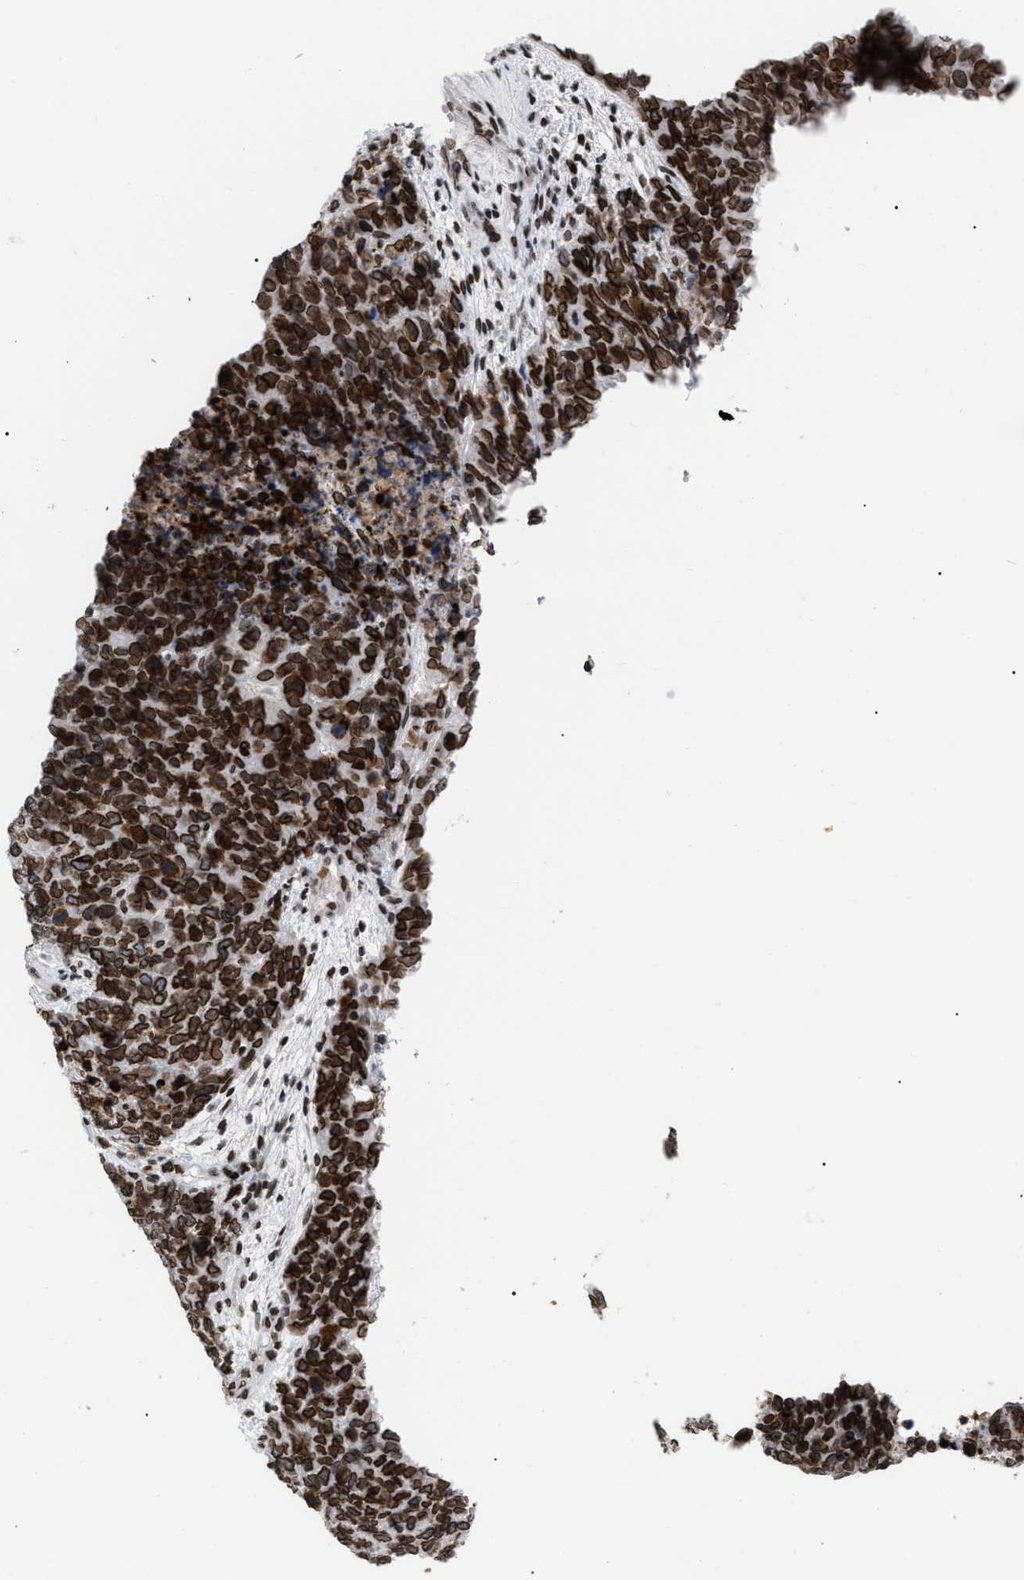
{"staining": {"intensity": "strong", "quantity": ">75%", "location": "cytoplasmic/membranous,nuclear"}, "tissue": "cervical cancer", "cell_type": "Tumor cells", "image_type": "cancer", "snomed": [{"axis": "morphology", "description": "Squamous cell carcinoma, NOS"}, {"axis": "topography", "description": "Cervix"}], "caption": "Cervical cancer (squamous cell carcinoma) stained with immunohistochemistry exhibits strong cytoplasmic/membranous and nuclear positivity in about >75% of tumor cells.", "gene": "TPR", "patient": {"sex": "female", "age": 63}}